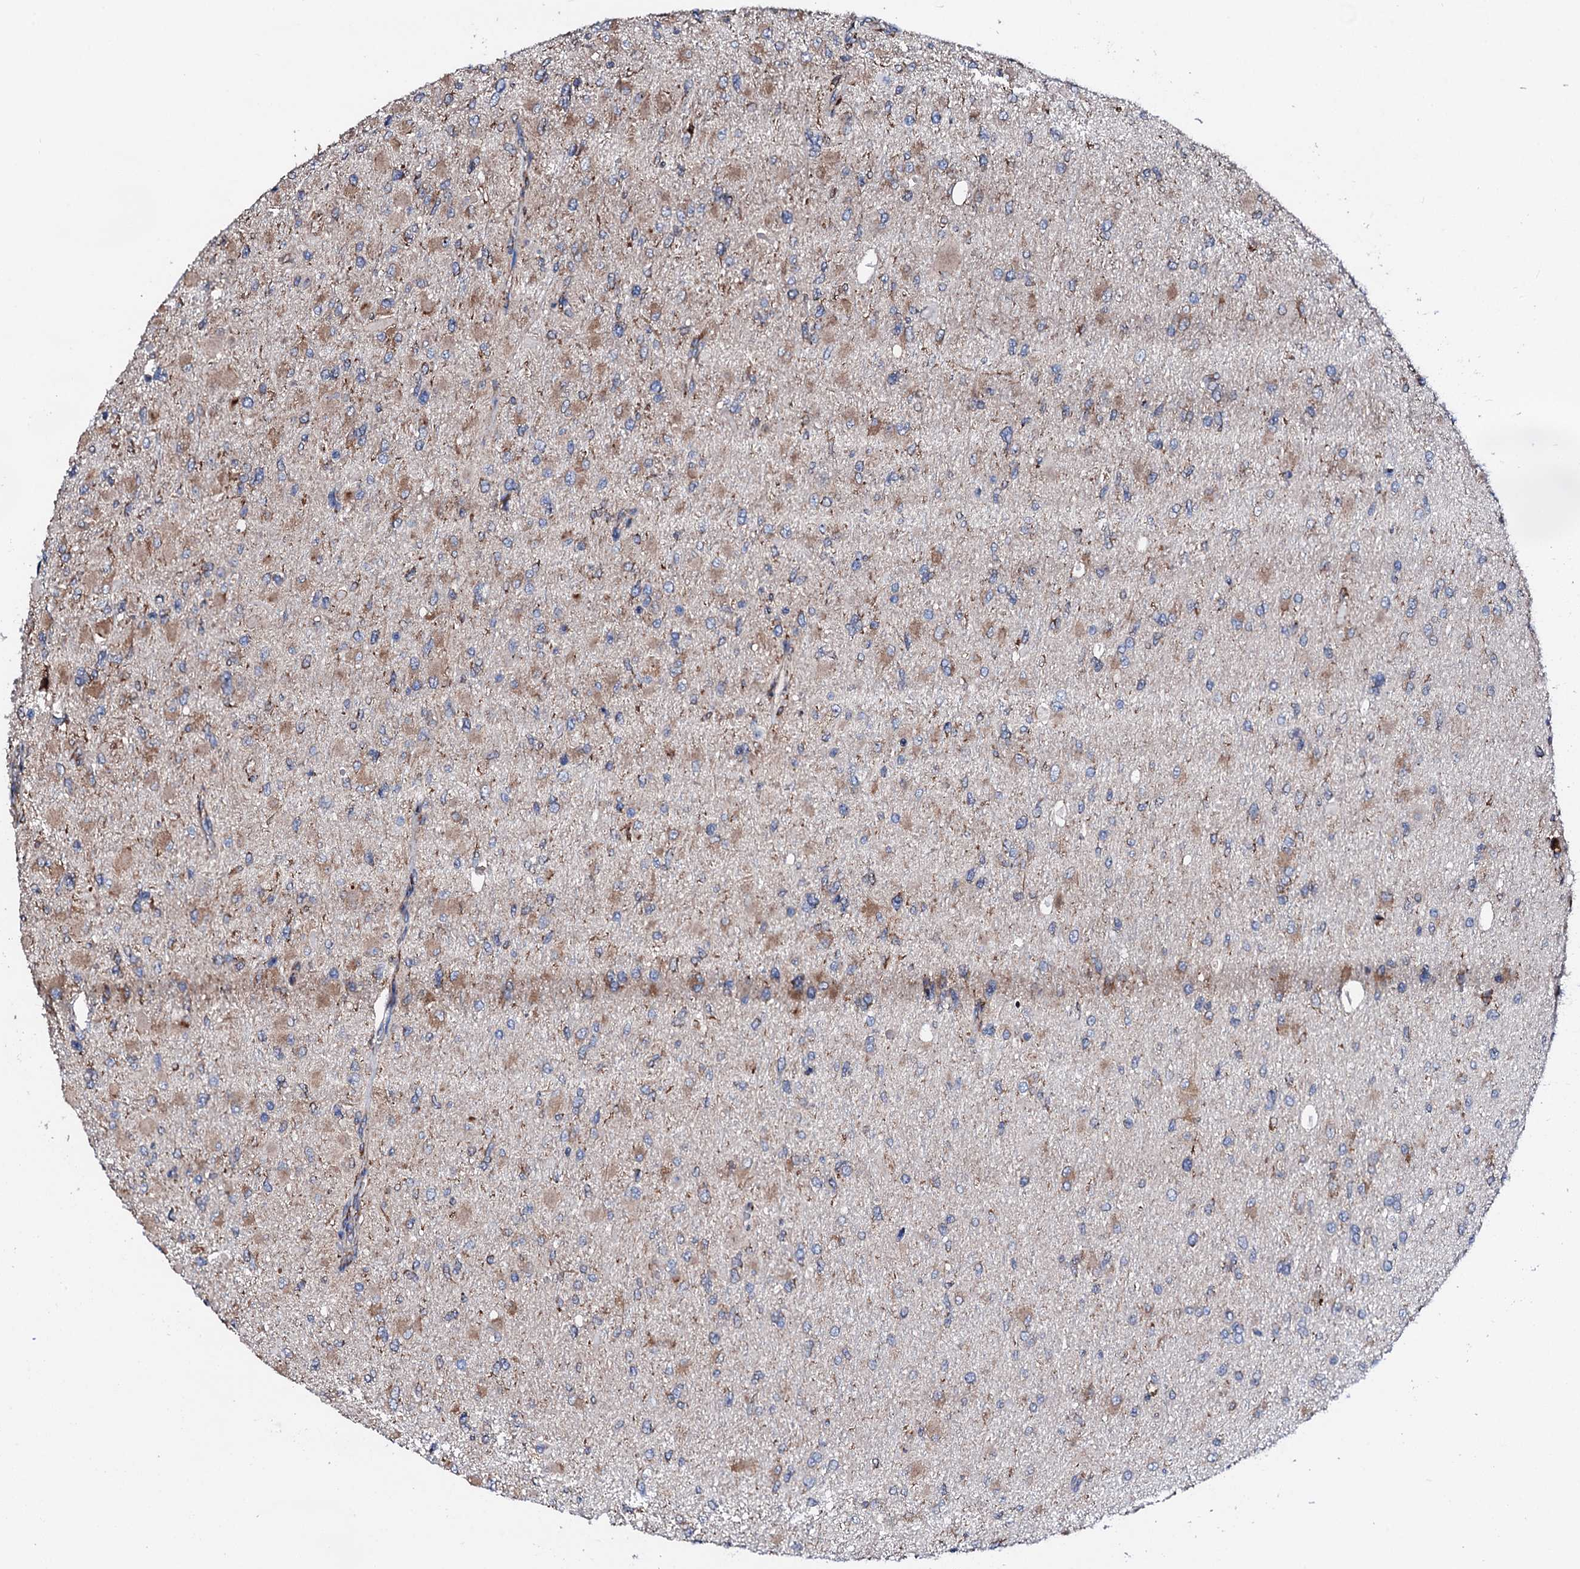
{"staining": {"intensity": "moderate", "quantity": "25%-75%", "location": "cytoplasmic/membranous"}, "tissue": "glioma", "cell_type": "Tumor cells", "image_type": "cancer", "snomed": [{"axis": "morphology", "description": "Glioma, malignant, High grade"}, {"axis": "topography", "description": "Cerebral cortex"}], "caption": "There is medium levels of moderate cytoplasmic/membranous positivity in tumor cells of glioma, as demonstrated by immunohistochemical staining (brown color).", "gene": "AMDHD1", "patient": {"sex": "female", "age": 36}}